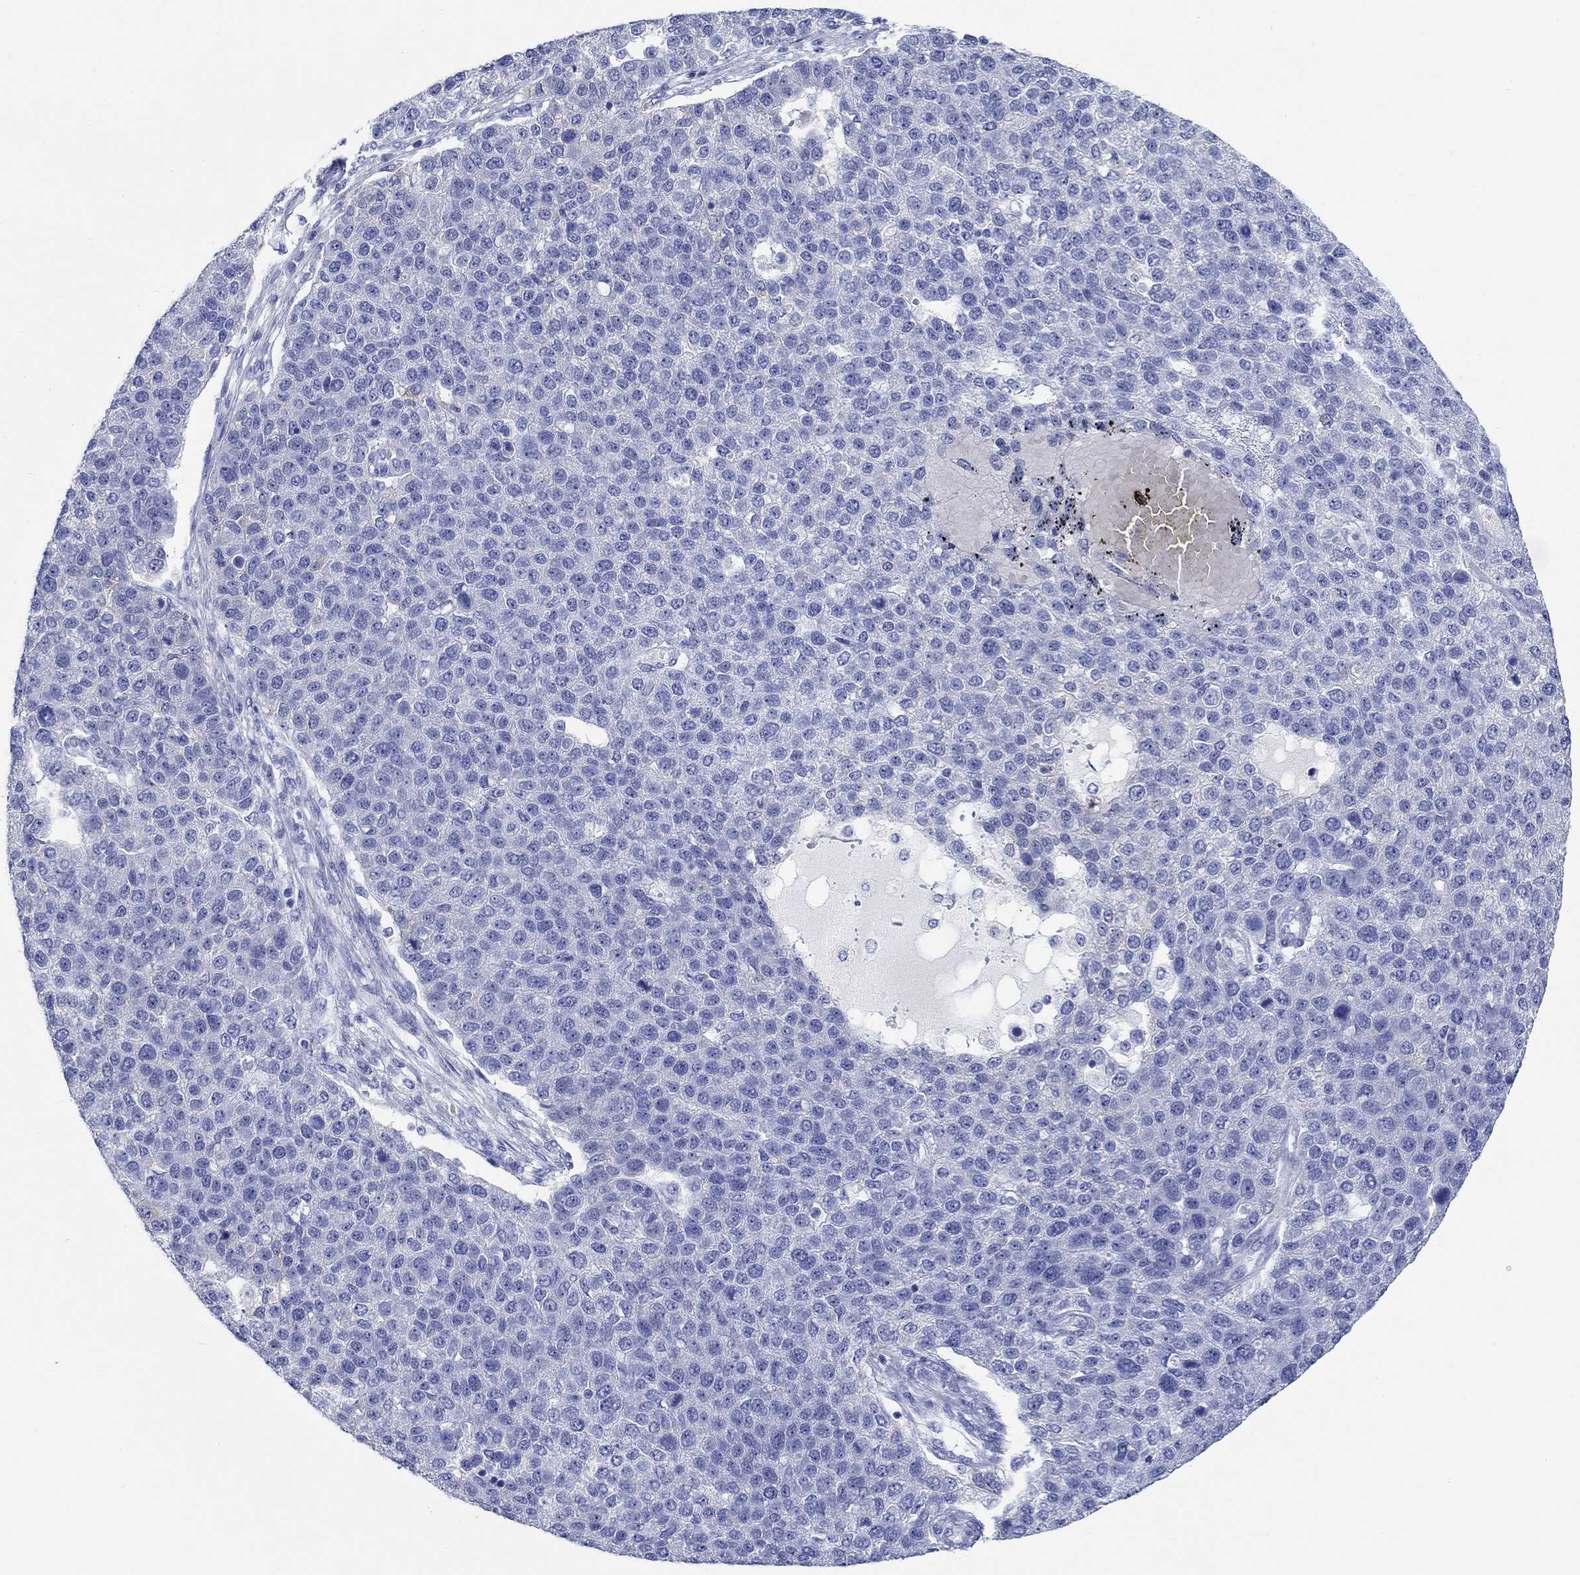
{"staining": {"intensity": "negative", "quantity": "none", "location": "none"}, "tissue": "pancreatic cancer", "cell_type": "Tumor cells", "image_type": "cancer", "snomed": [{"axis": "morphology", "description": "Adenocarcinoma, NOS"}, {"axis": "topography", "description": "Pancreas"}], "caption": "Pancreatic cancer was stained to show a protein in brown. There is no significant positivity in tumor cells.", "gene": "FBXO2", "patient": {"sex": "female", "age": 61}}